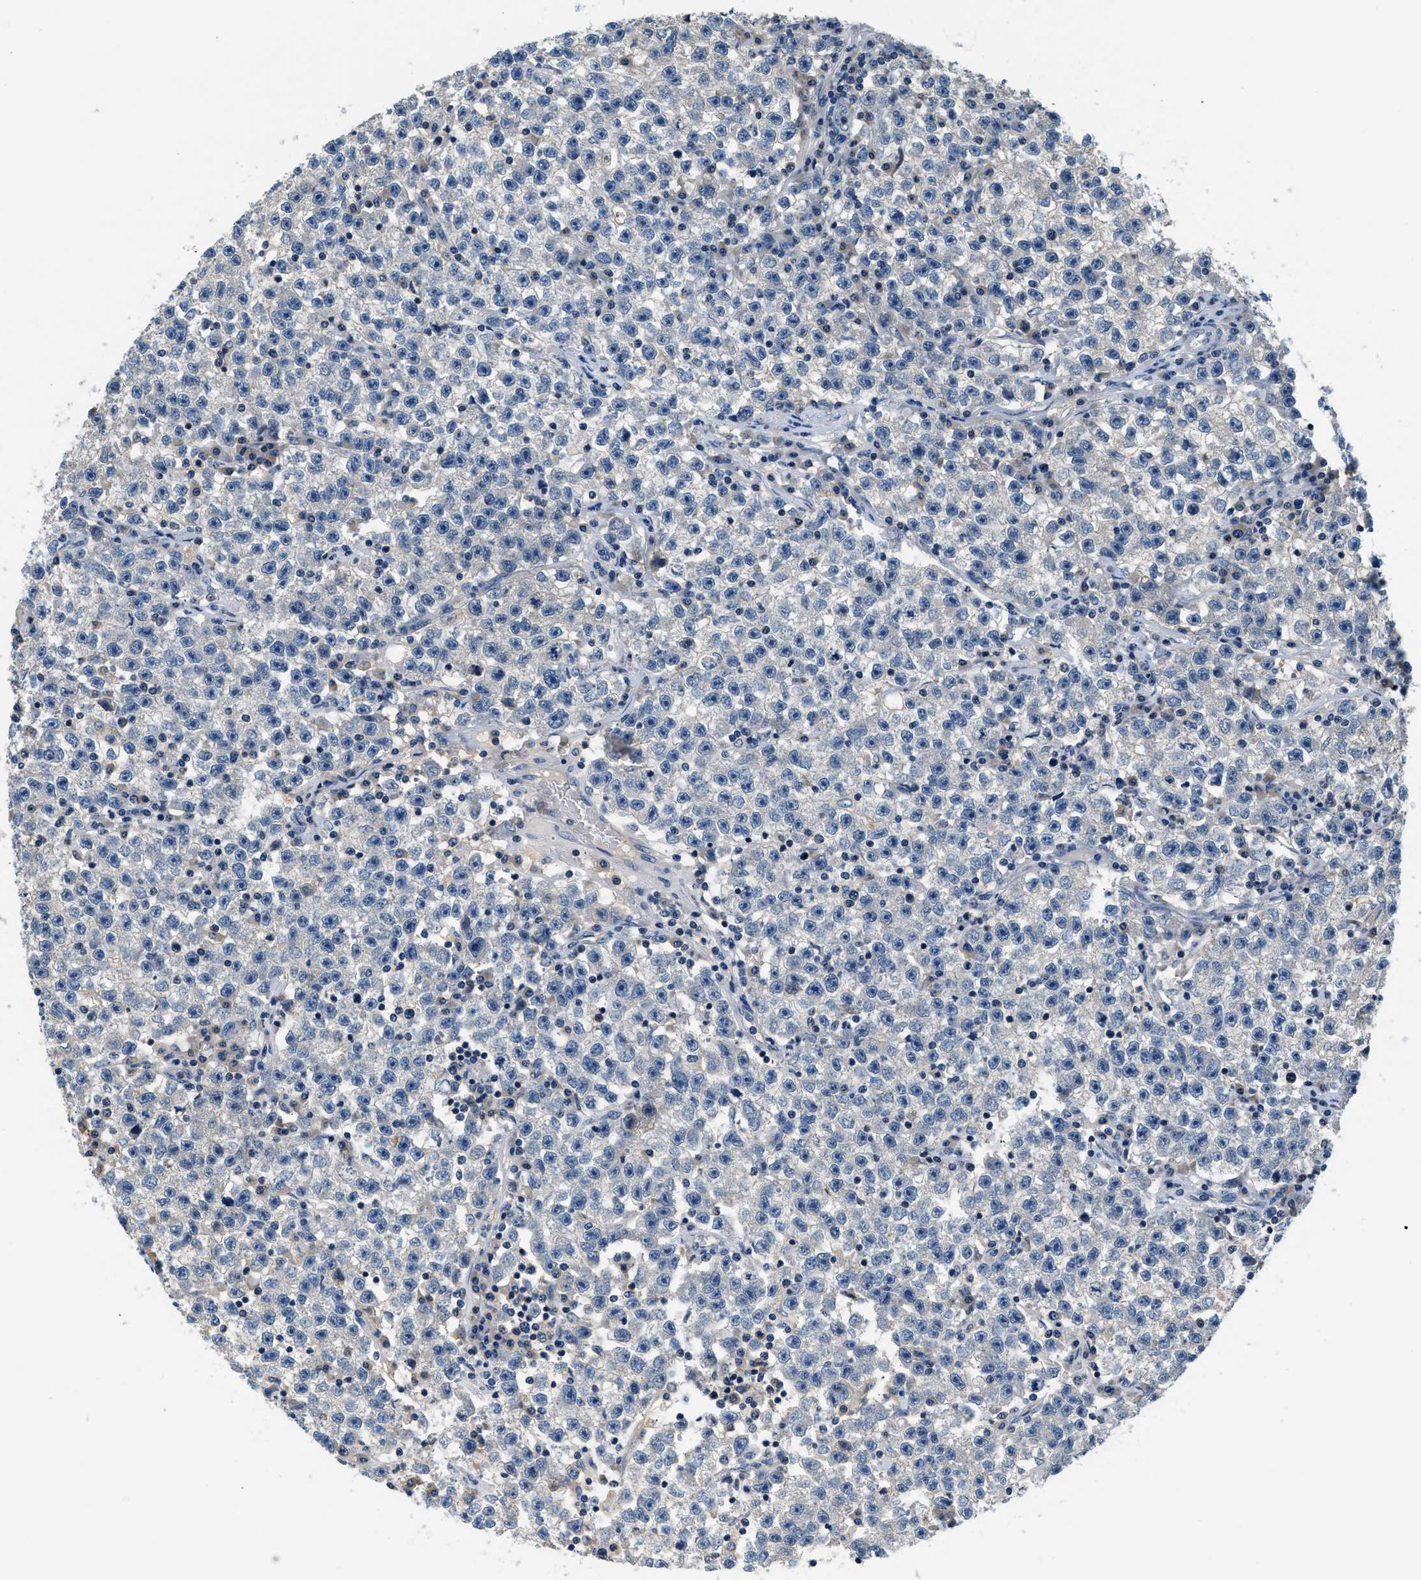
{"staining": {"intensity": "negative", "quantity": "none", "location": "none"}, "tissue": "testis cancer", "cell_type": "Tumor cells", "image_type": "cancer", "snomed": [{"axis": "morphology", "description": "Seminoma, NOS"}, {"axis": "topography", "description": "Testis"}], "caption": "DAB (3,3'-diaminobenzidine) immunohistochemical staining of testis seminoma displays no significant staining in tumor cells.", "gene": "SLC35E1", "patient": {"sex": "male", "age": 22}}